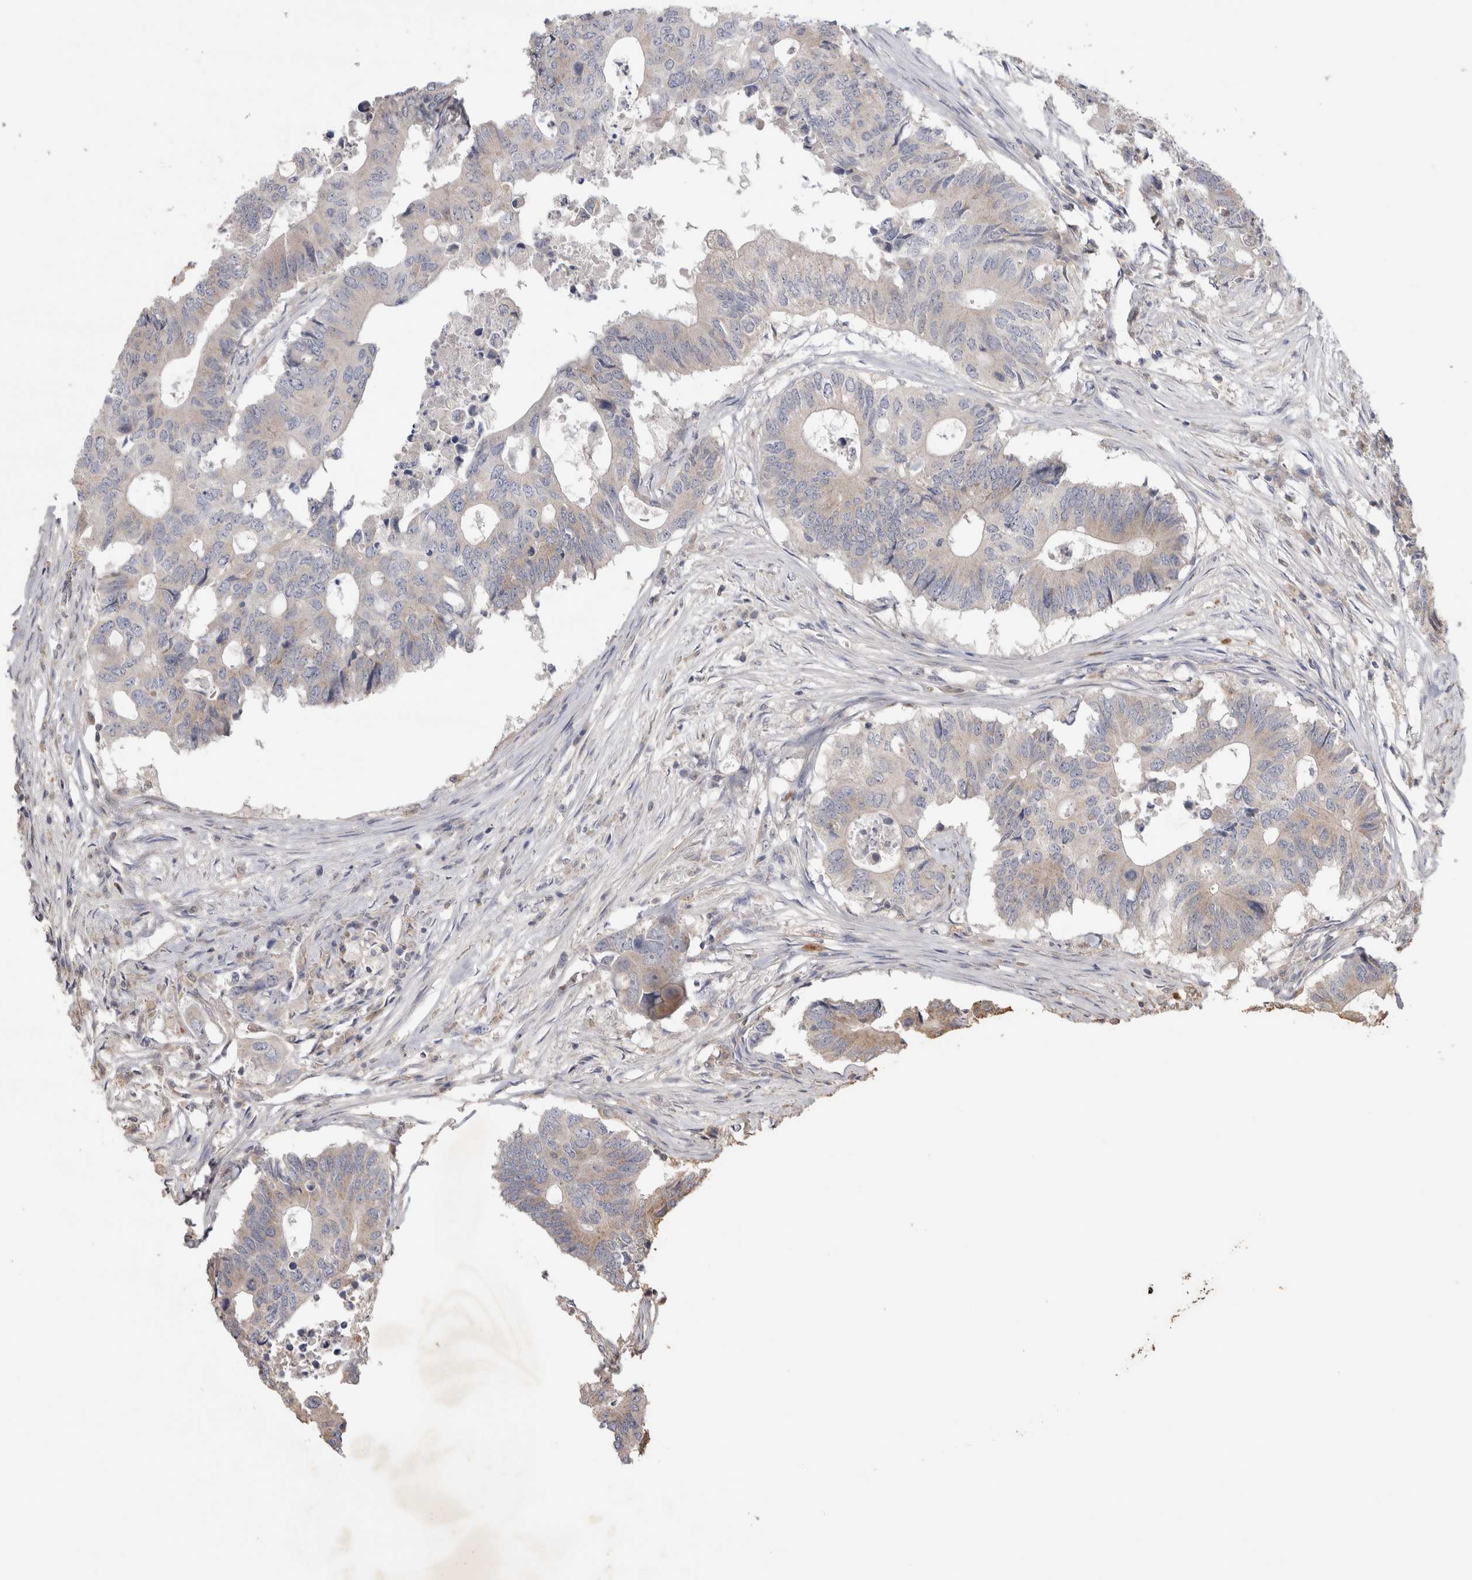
{"staining": {"intensity": "negative", "quantity": "none", "location": "none"}, "tissue": "colorectal cancer", "cell_type": "Tumor cells", "image_type": "cancer", "snomed": [{"axis": "morphology", "description": "Adenocarcinoma, NOS"}, {"axis": "topography", "description": "Colon"}], "caption": "This is an IHC histopathology image of human colorectal cancer. There is no positivity in tumor cells.", "gene": "SRD5A3", "patient": {"sex": "male", "age": 71}}